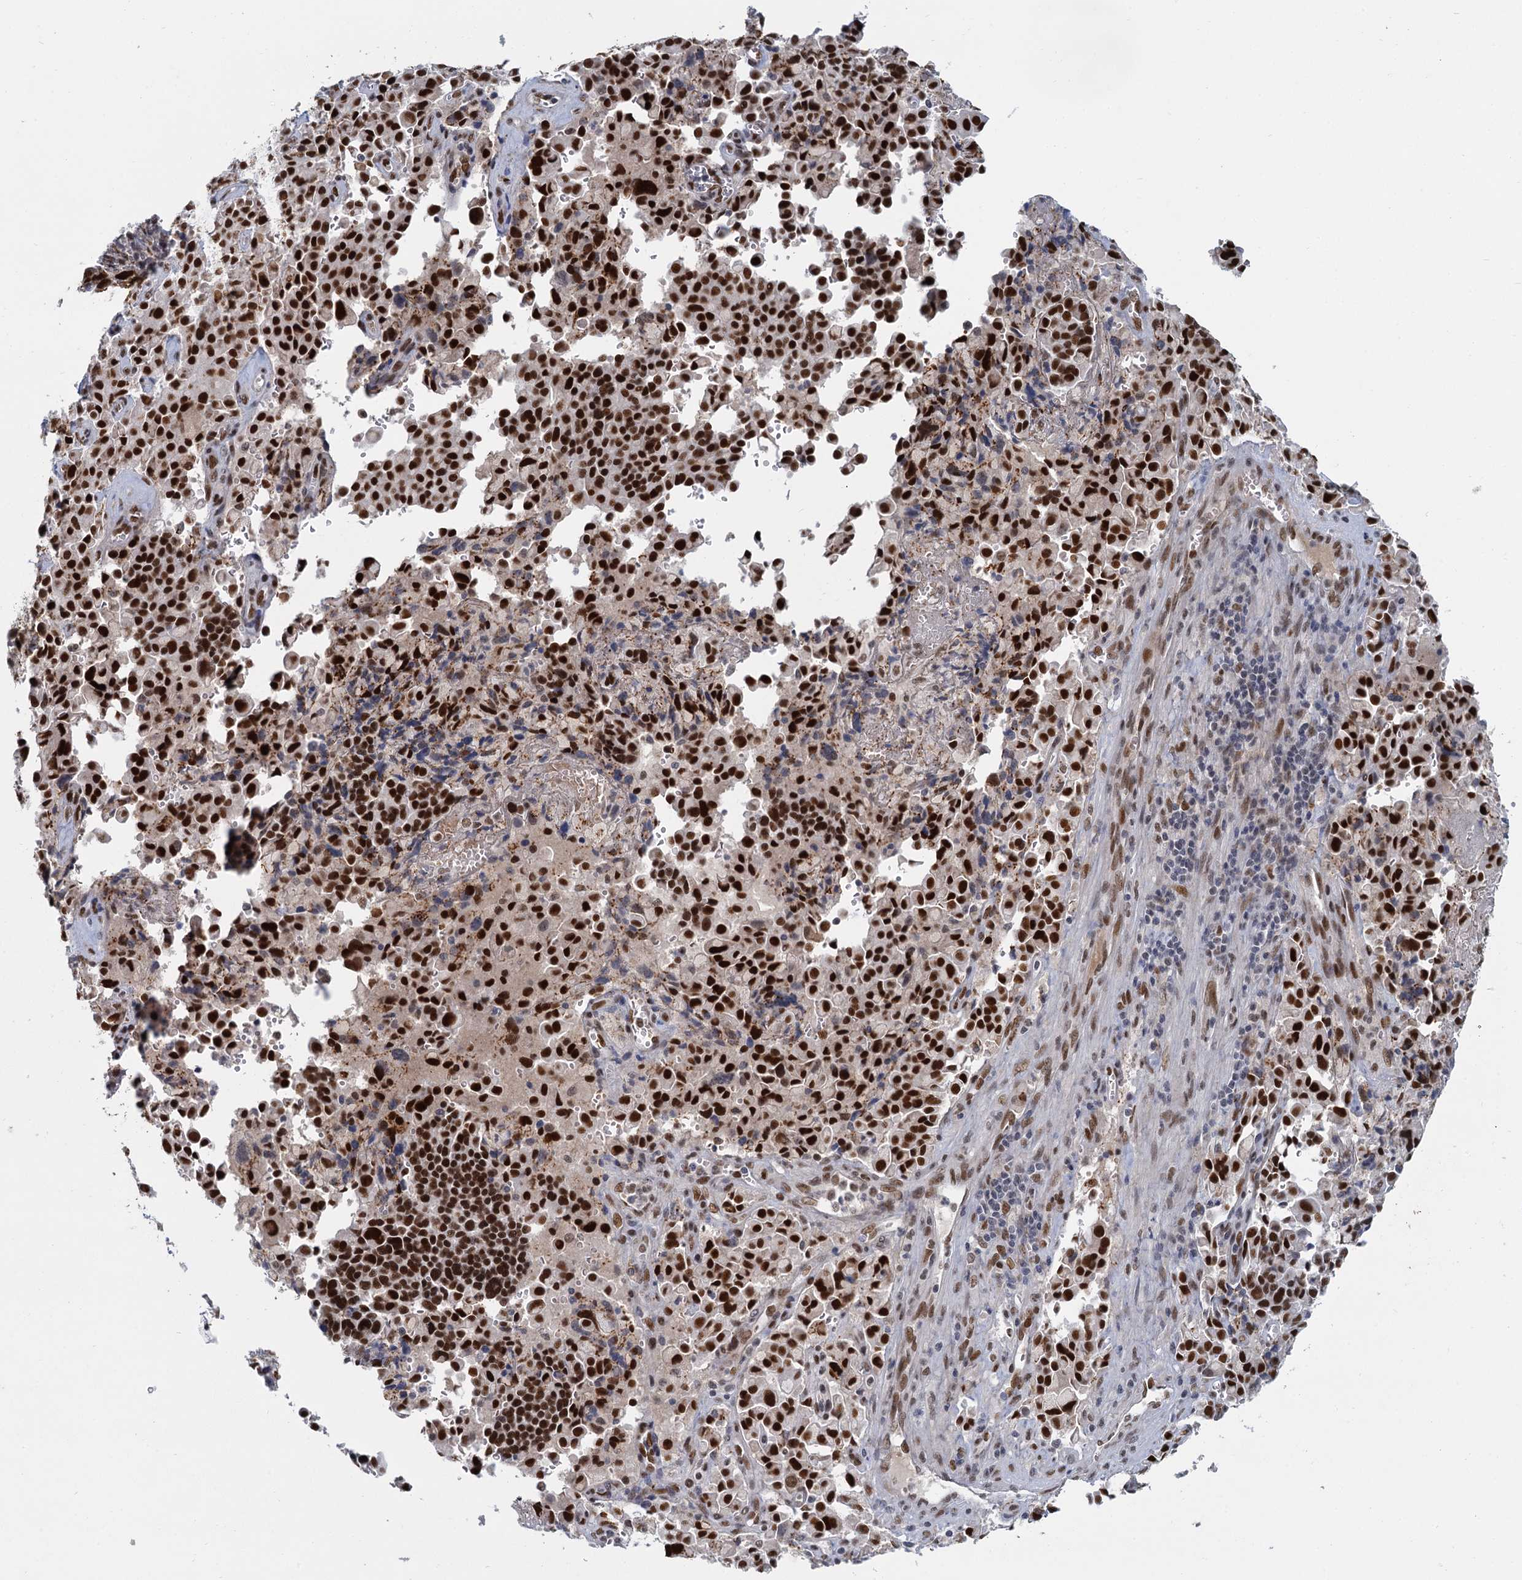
{"staining": {"intensity": "strong", "quantity": ">75%", "location": "nuclear"}, "tissue": "pancreatic cancer", "cell_type": "Tumor cells", "image_type": "cancer", "snomed": [{"axis": "morphology", "description": "Adenocarcinoma, NOS"}, {"axis": "topography", "description": "Pancreas"}], "caption": "Adenocarcinoma (pancreatic) tissue reveals strong nuclear positivity in approximately >75% of tumor cells Immunohistochemistry (ihc) stains the protein of interest in brown and the nuclei are stained blue.", "gene": "RPRD1A", "patient": {"sex": "male", "age": 65}}